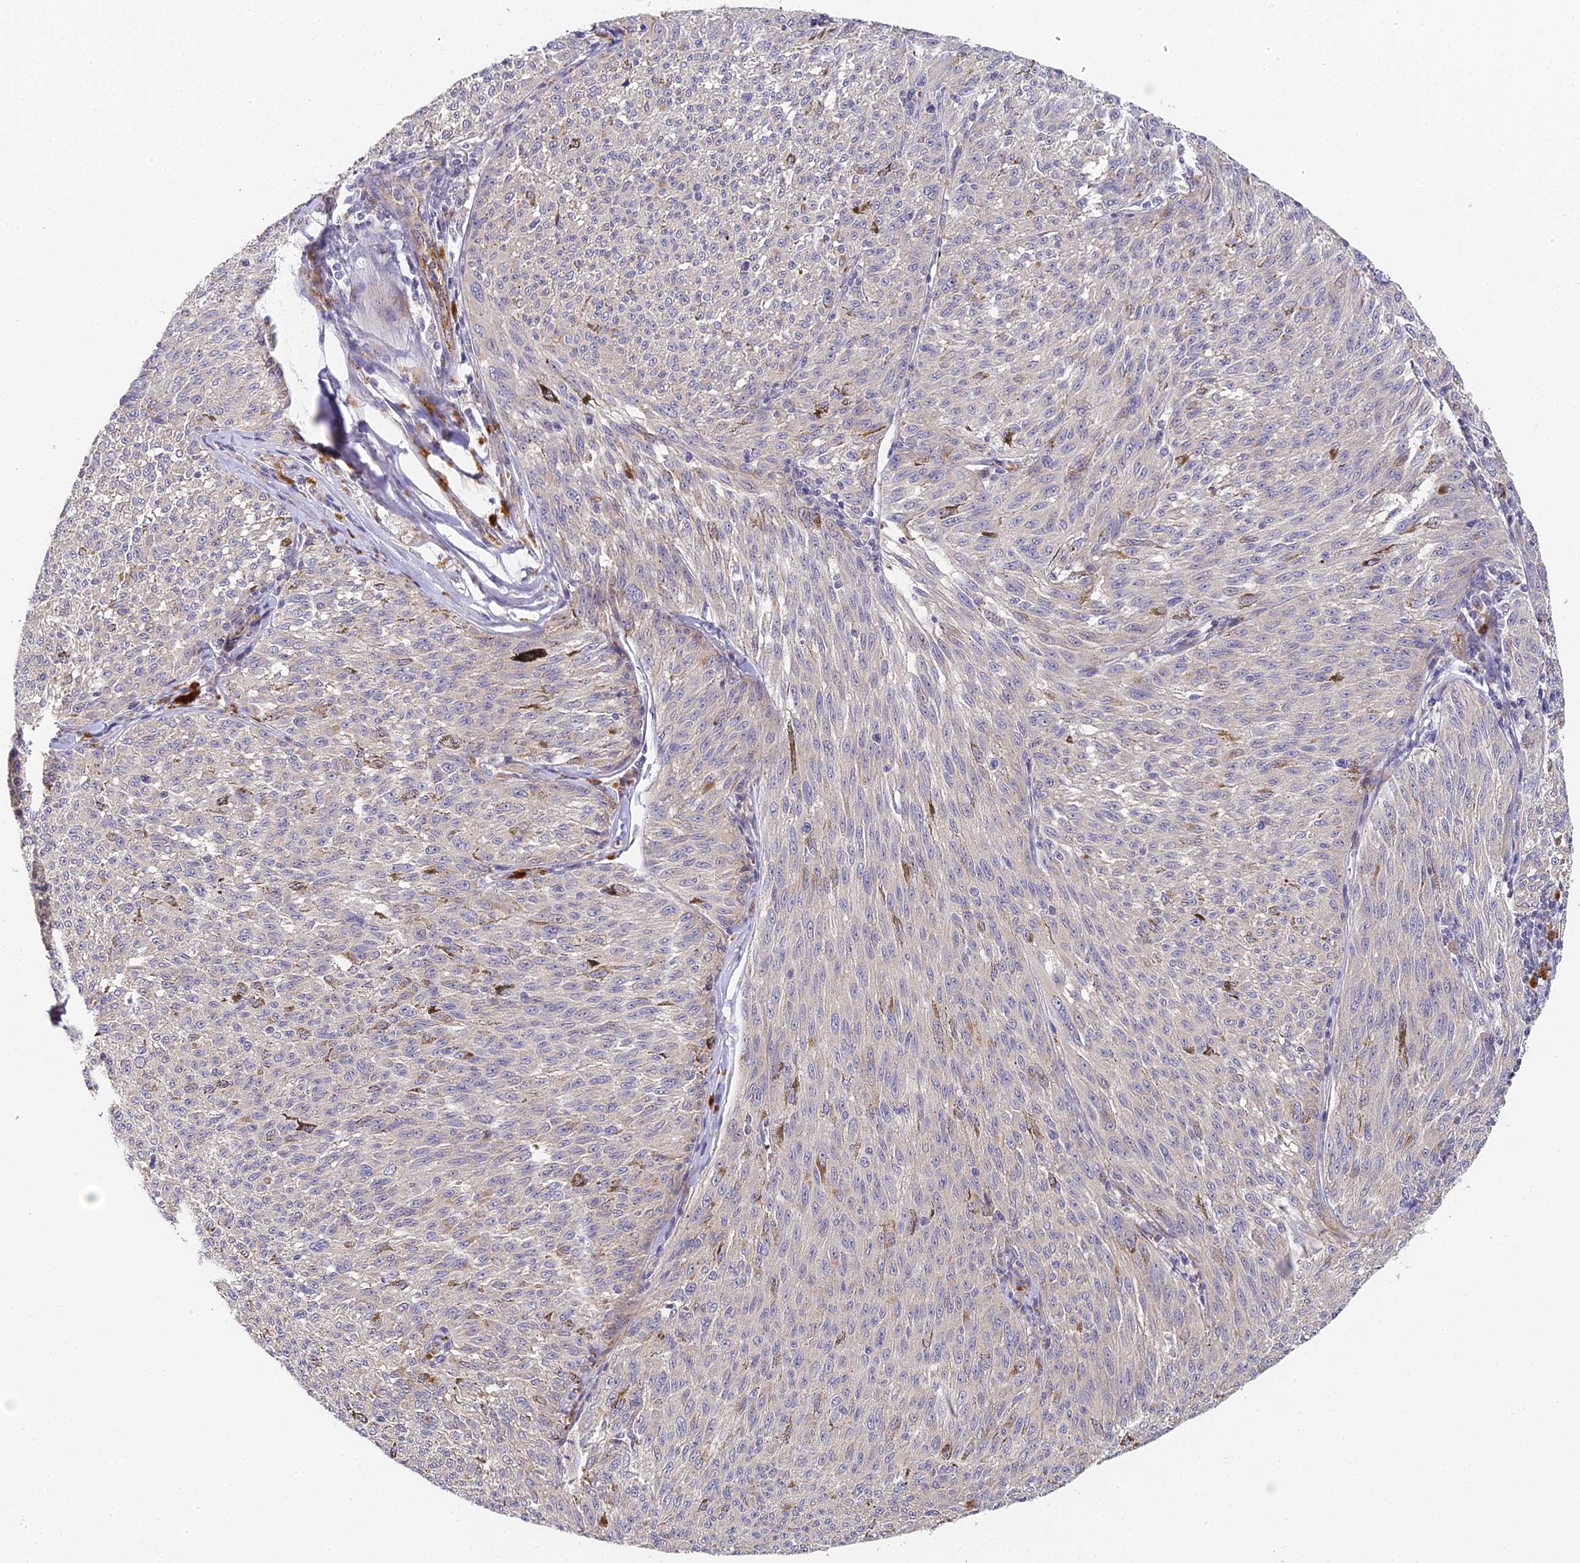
{"staining": {"intensity": "negative", "quantity": "none", "location": "none"}, "tissue": "melanoma", "cell_type": "Tumor cells", "image_type": "cancer", "snomed": [{"axis": "morphology", "description": "Malignant melanoma, NOS"}, {"axis": "topography", "description": "Skin"}], "caption": "The photomicrograph exhibits no significant staining in tumor cells of malignant melanoma. (DAB (3,3'-diaminobenzidine) immunohistochemistry visualized using brightfield microscopy, high magnification).", "gene": "DNAAF10", "patient": {"sex": "female", "age": 72}}